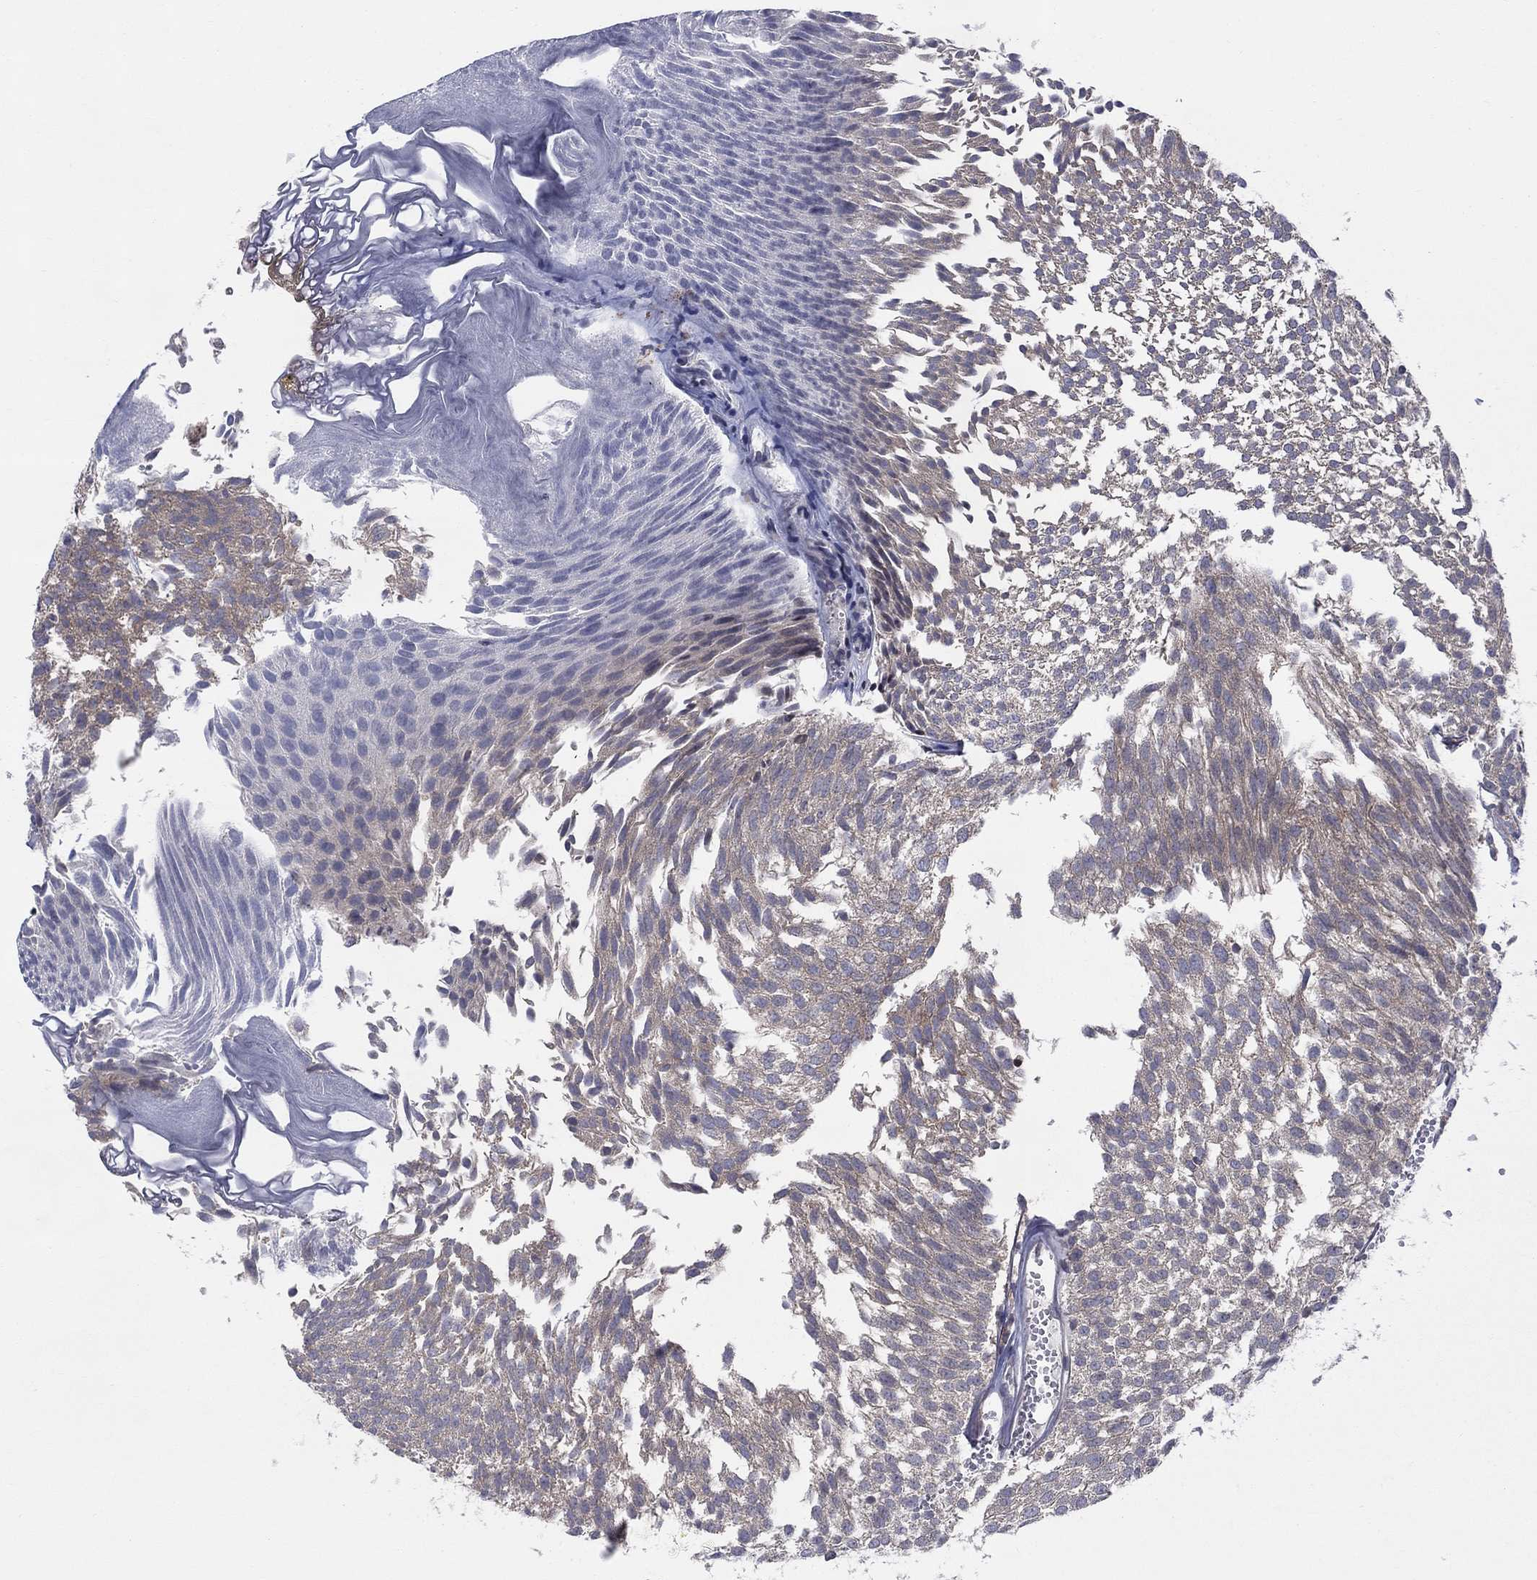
{"staining": {"intensity": "moderate", "quantity": "<25%", "location": "cytoplasmic/membranous"}, "tissue": "urothelial cancer", "cell_type": "Tumor cells", "image_type": "cancer", "snomed": [{"axis": "morphology", "description": "Urothelial carcinoma, Low grade"}, {"axis": "topography", "description": "Urinary bladder"}], "caption": "Protein staining of urothelial carcinoma (low-grade) tissue displays moderate cytoplasmic/membranous expression in about <25% of tumor cells.", "gene": "ZNHIT3", "patient": {"sex": "male", "age": 52}}